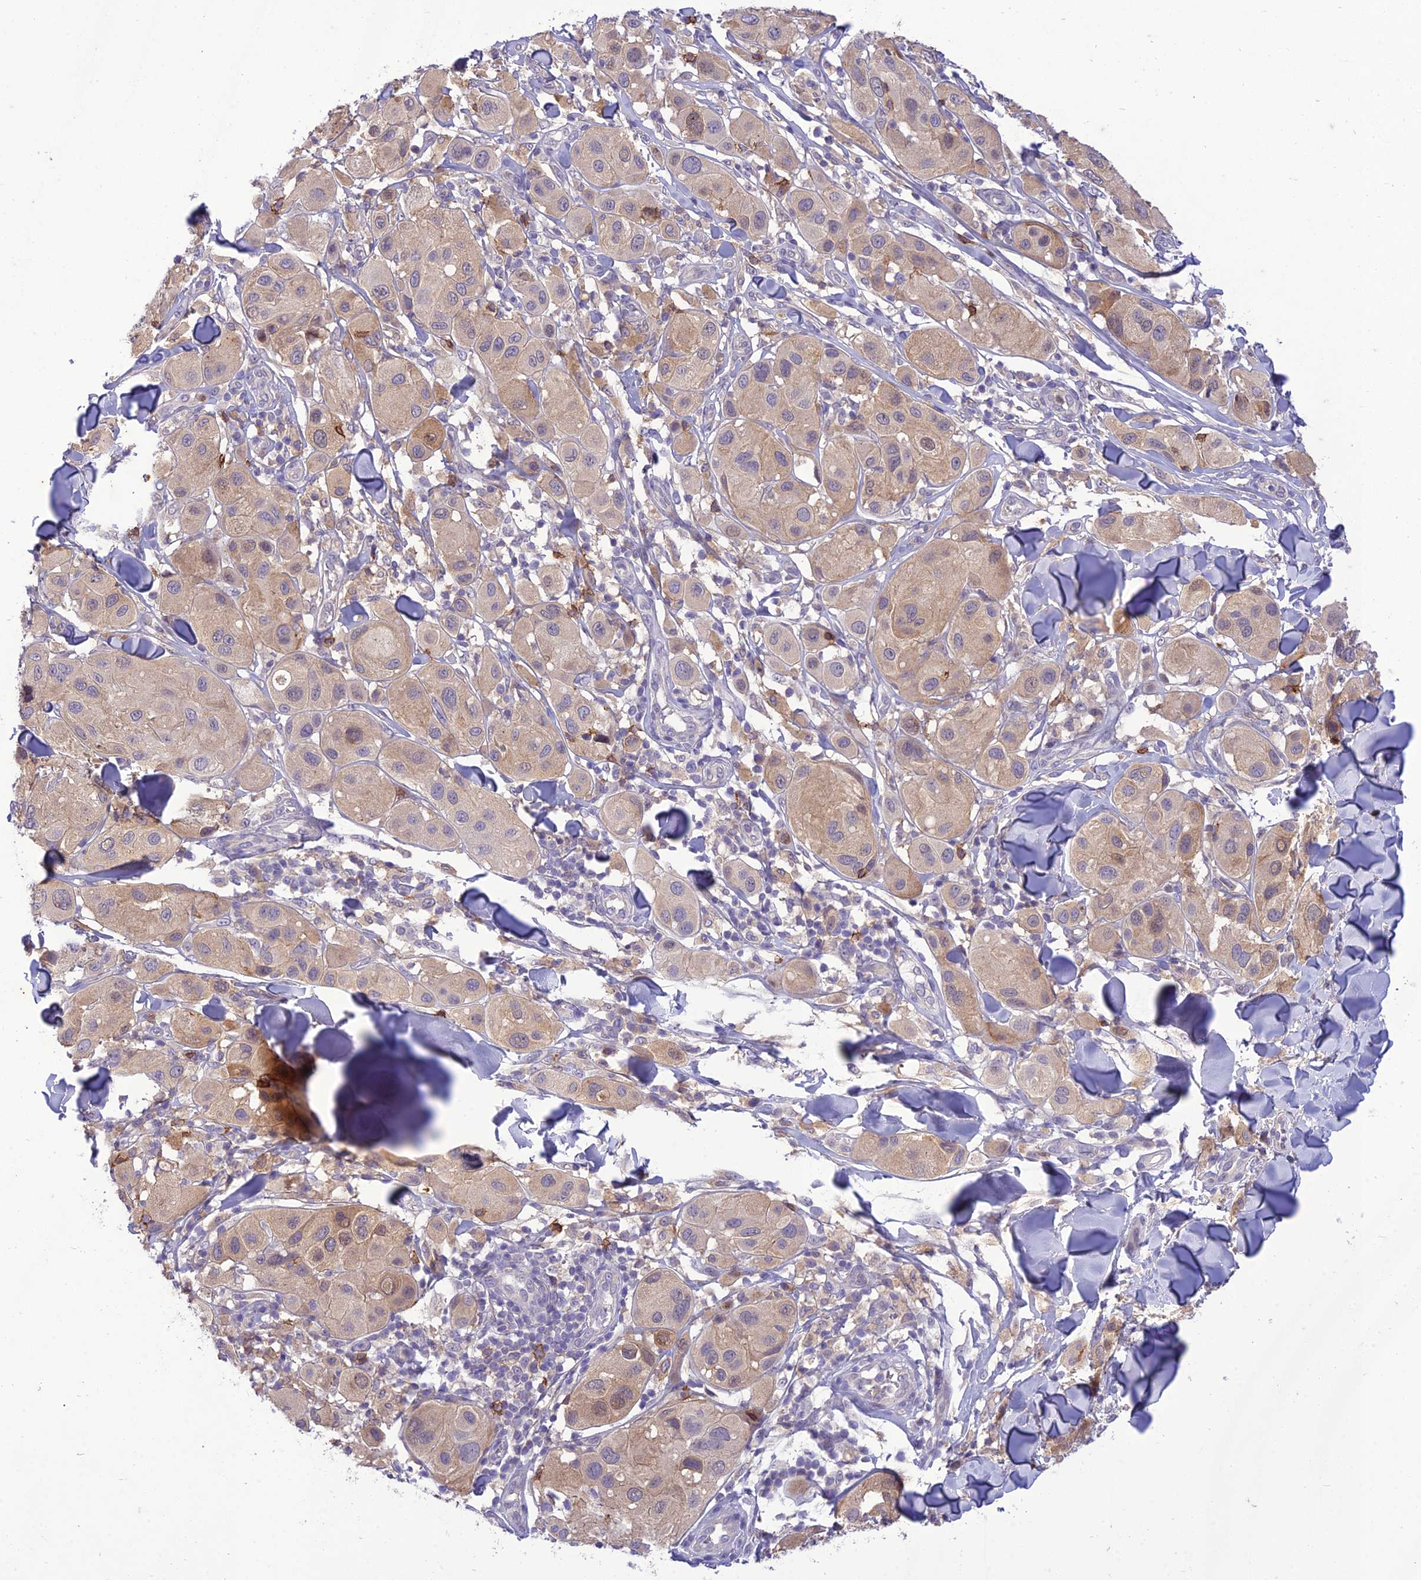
{"staining": {"intensity": "weak", "quantity": "25%-75%", "location": "cytoplasmic/membranous"}, "tissue": "melanoma", "cell_type": "Tumor cells", "image_type": "cancer", "snomed": [{"axis": "morphology", "description": "Malignant melanoma, Metastatic site"}, {"axis": "topography", "description": "Skin"}], "caption": "Immunohistochemical staining of malignant melanoma (metastatic site) shows weak cytoplasmic/membranous protein positivity in about 25%-75% of tumor cells.", "gene": "ITGAE", "patient": {"sex": "male", "age": 41}}